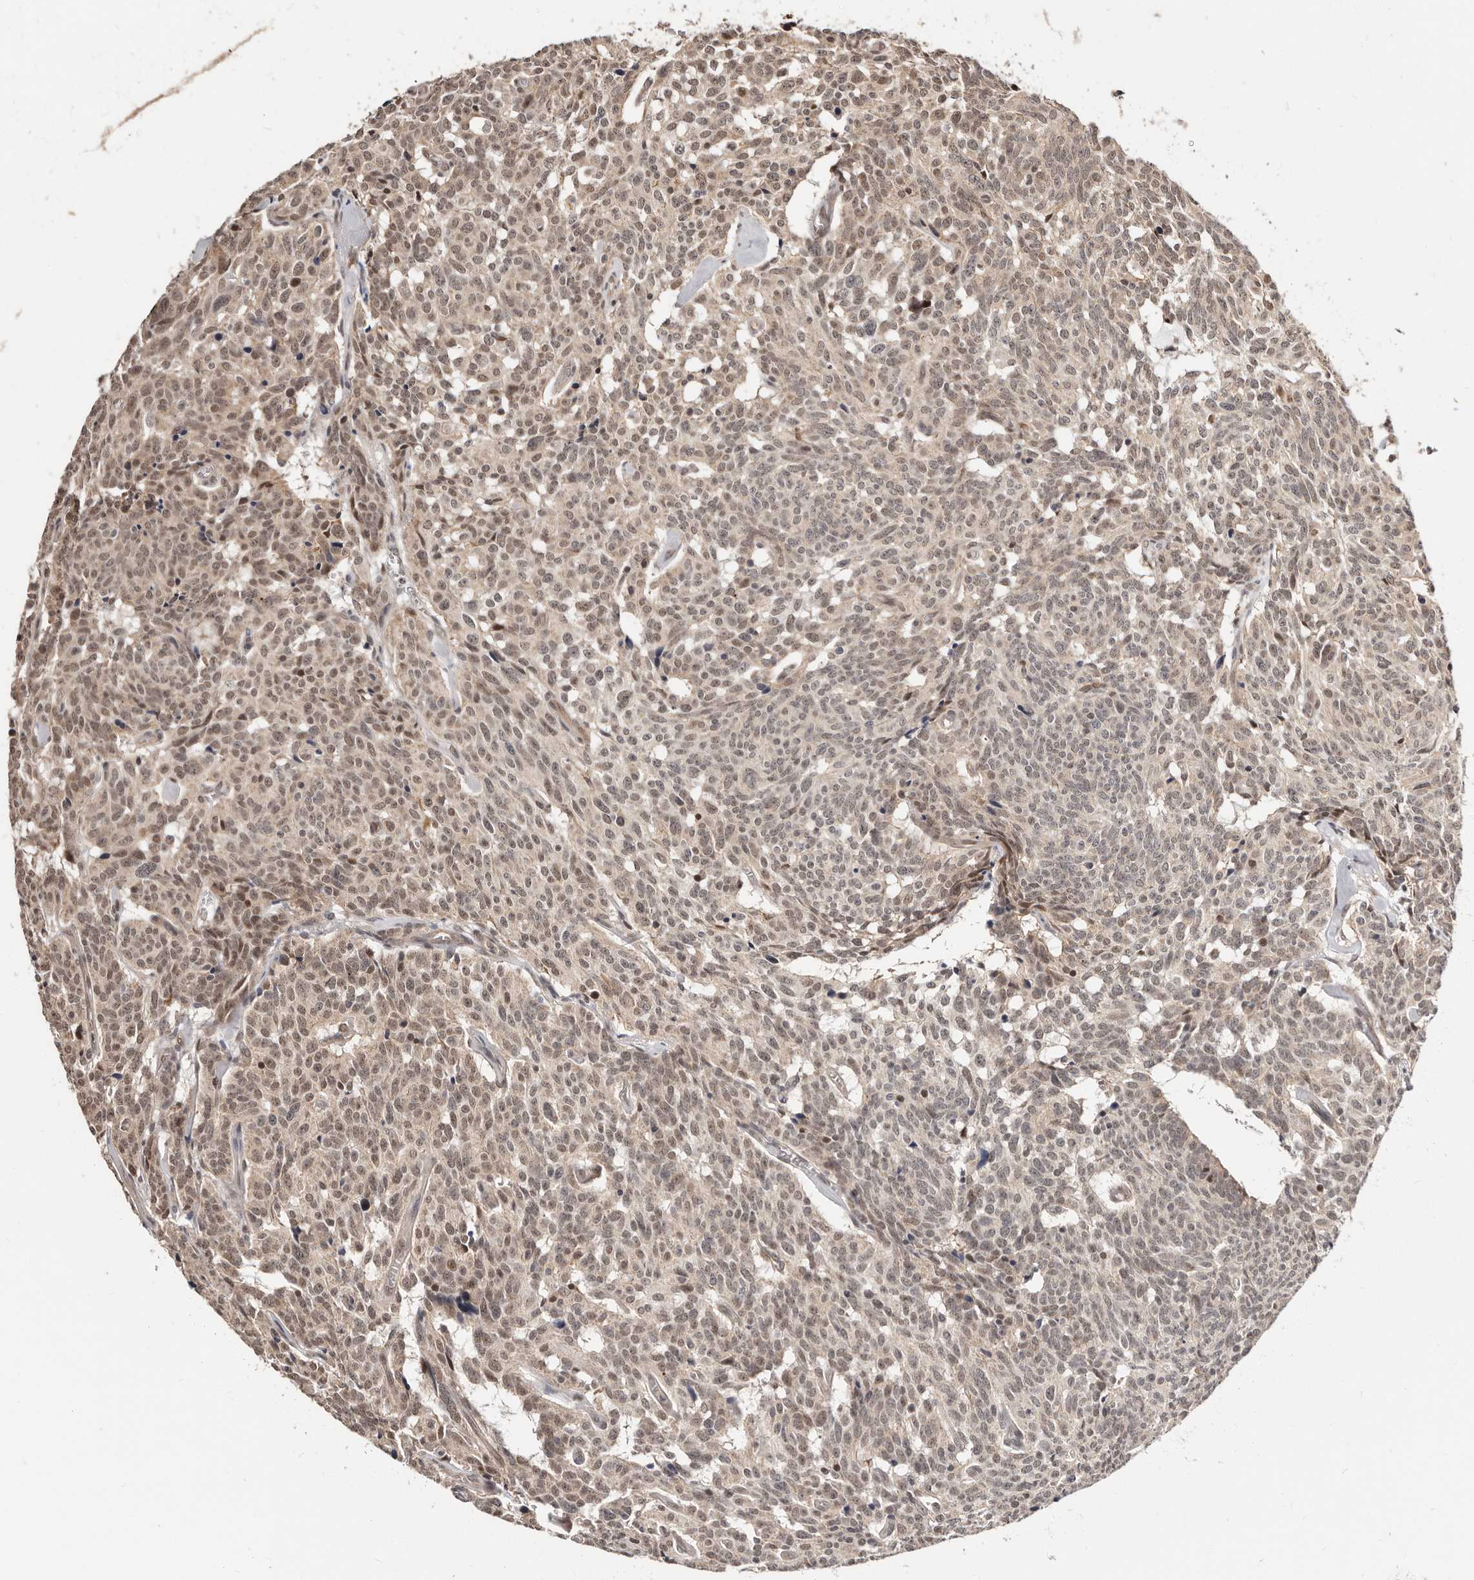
{"staining": {"intensity": "moderate", "quantity": ">75%", "location": "nuclear"}, "tissue": "carcinoid", "cell_type": "Tumor cells", "image_type": "cancer", "snomed": [{"axis": "morphology", "description": "Carcinoid, malignant, NOS"}, {"axis": "topography", "description": "Lung"}], "caption": "Moderate nuclear positivity for a protein is appreciated in about >75% of tumor cells of carcinoid using immunohistochemistry.", "gene": "CTNNBL1", "patient": {"sex": "female", "age": 46}}